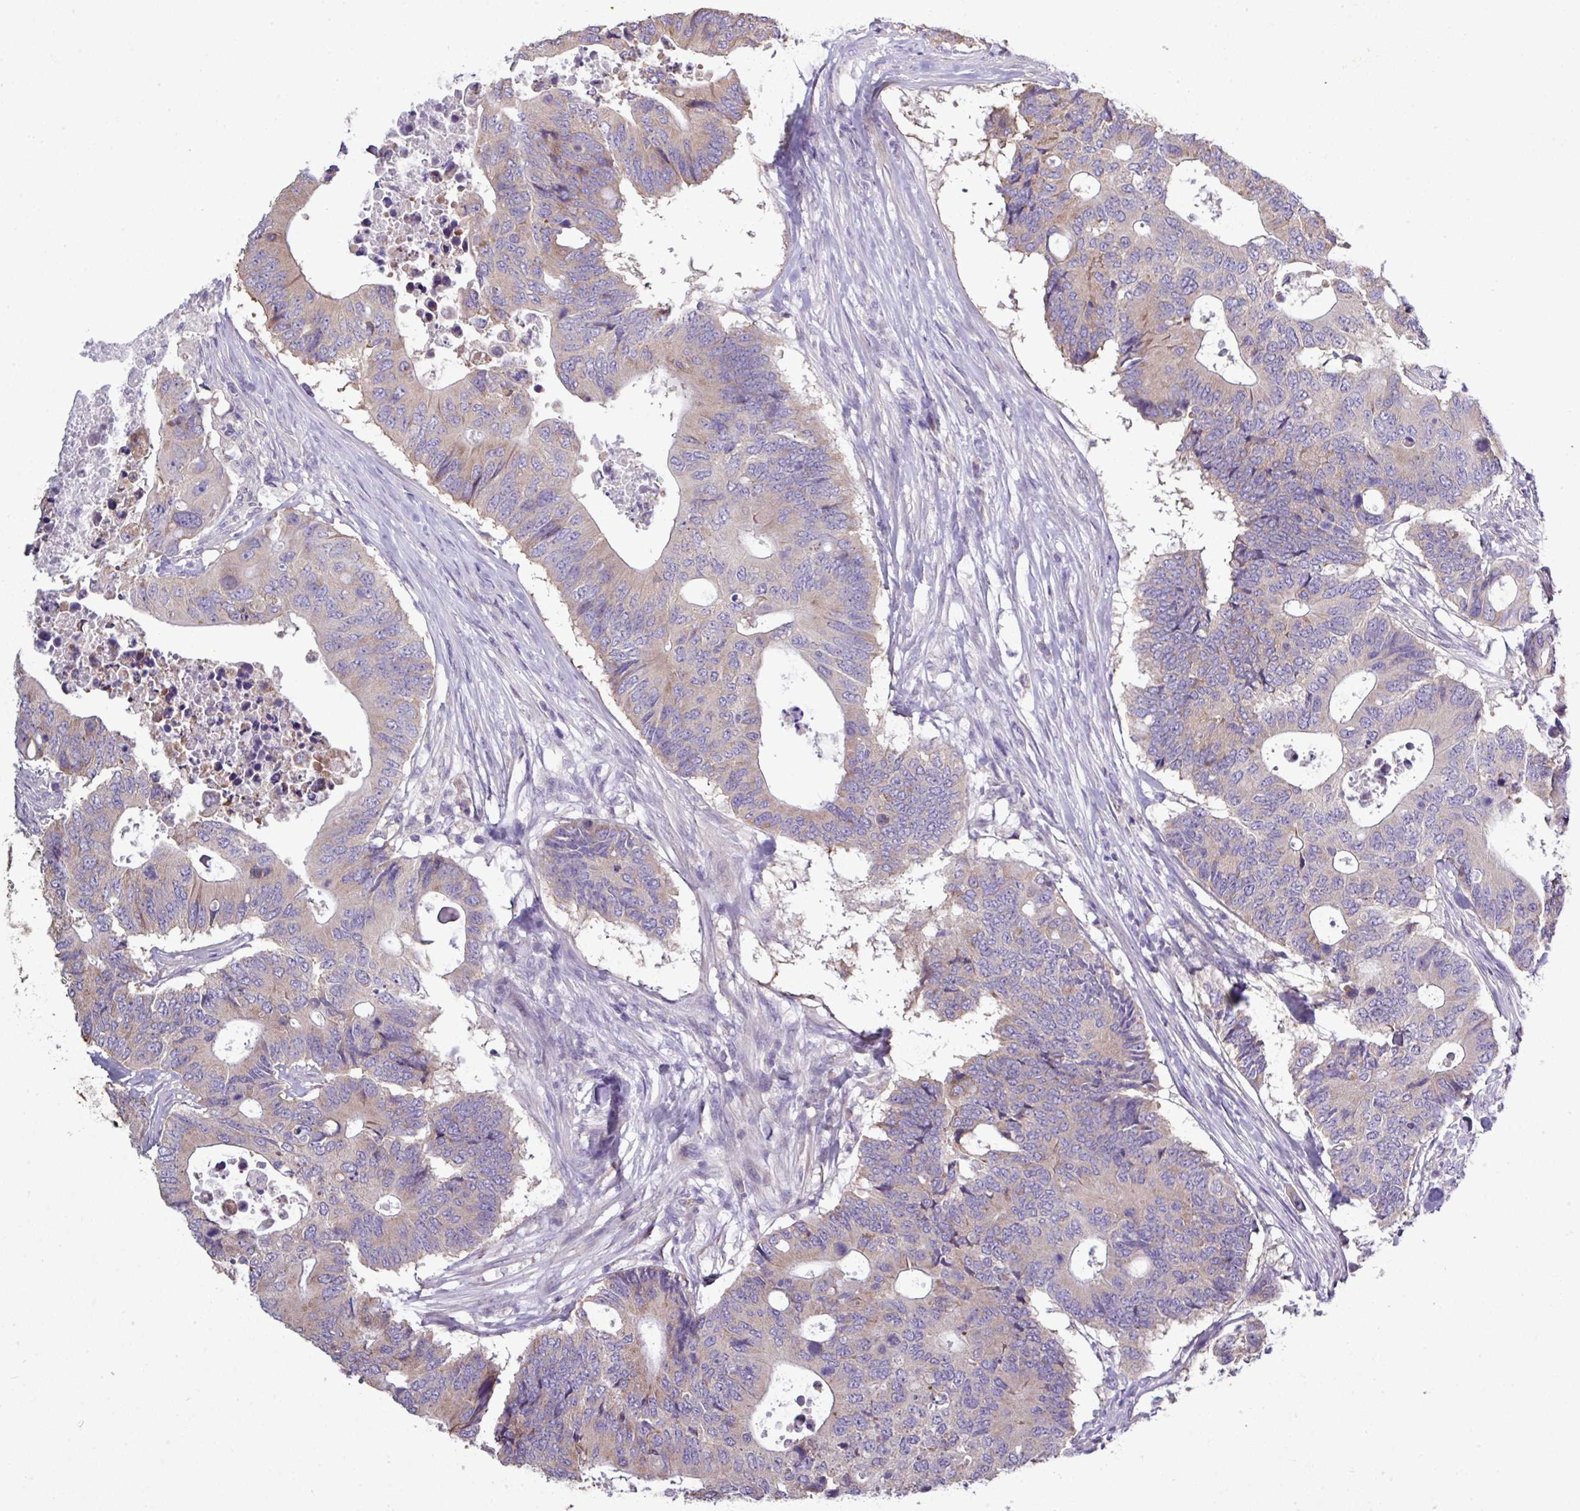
{"staining": {"intensity": "weak", "quantity": "25%-75%", "location": "cytoplasmic/membranous"}, "tissue": "colorectal cancer", "cell_type": "Tumor cells", "image_type": "cancer", "snomed": [{"axis": "morphology", "description": "Adenocarcinoma, NOS"}, {"axis": "topography", "description": "Colon"}], "caption": "Colorectal adenocarcinoma was stained to show a protein in brown. There is low levels of weak cytoplasmic/membranous expression in approximately 25%-75% of tumor cells.", "gene": "AGAP5", "patient": {"sex": "male", "age": 71}}